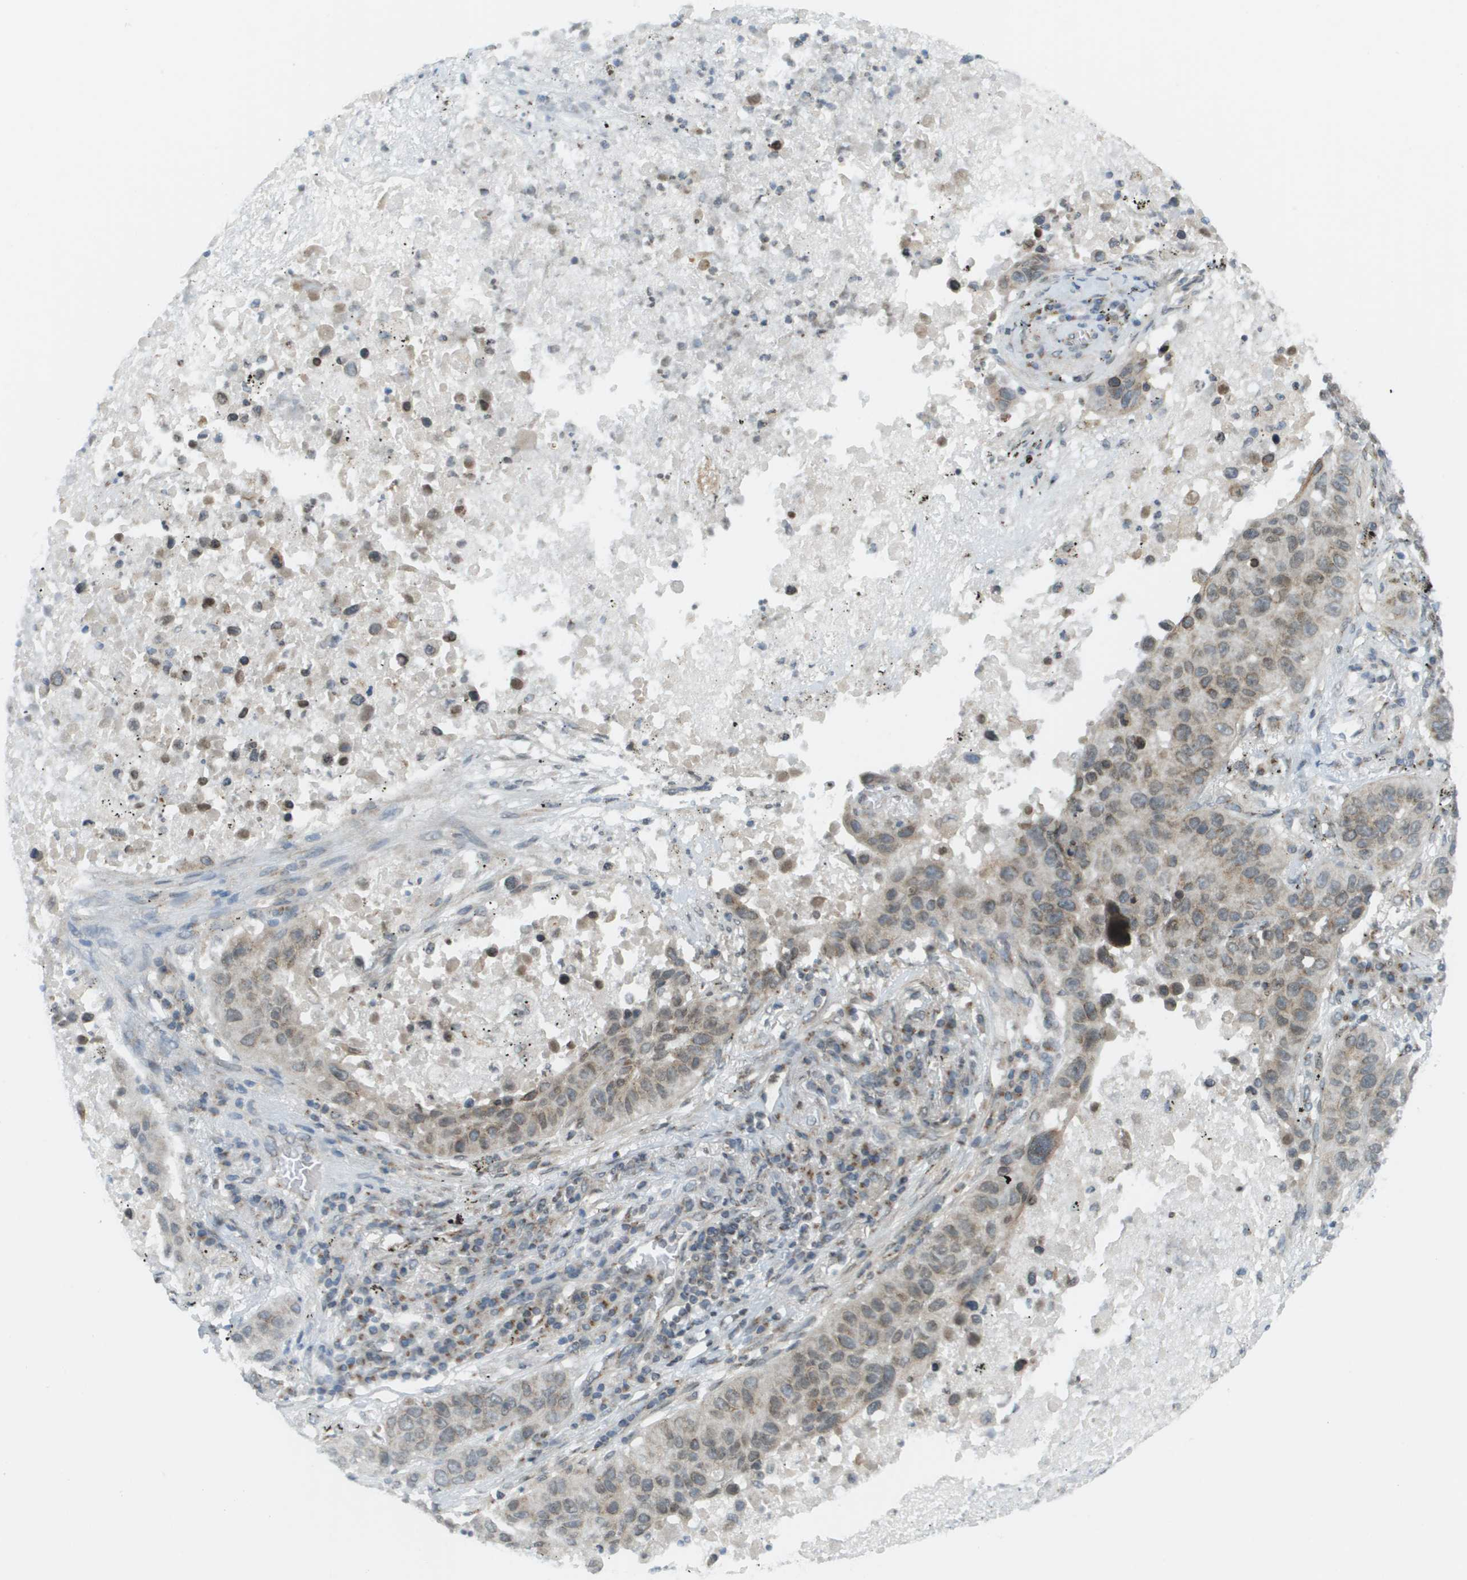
{"staining": {"intensity": "moderate", "quantity": ">75%", "location": "cytoplasmic/membranous"}, "tissue": "lung cancer", "cell_type": "Tumor cells", "image_type": "cancer", "snomed": [{"axis": "morphology", "description": "Squamous cell carcinoma, NOS"}, {"axis": "topography", "description": "Lung"}], "caption": "This is an image of immunohistochemistry staining of lung cancer (squamous cell carcinoma), which shows moderate staining in the cytoplasmic/membranous of tumor cells.", "gene": "EVC", "patient": {"sex": "male", "age": 57}}